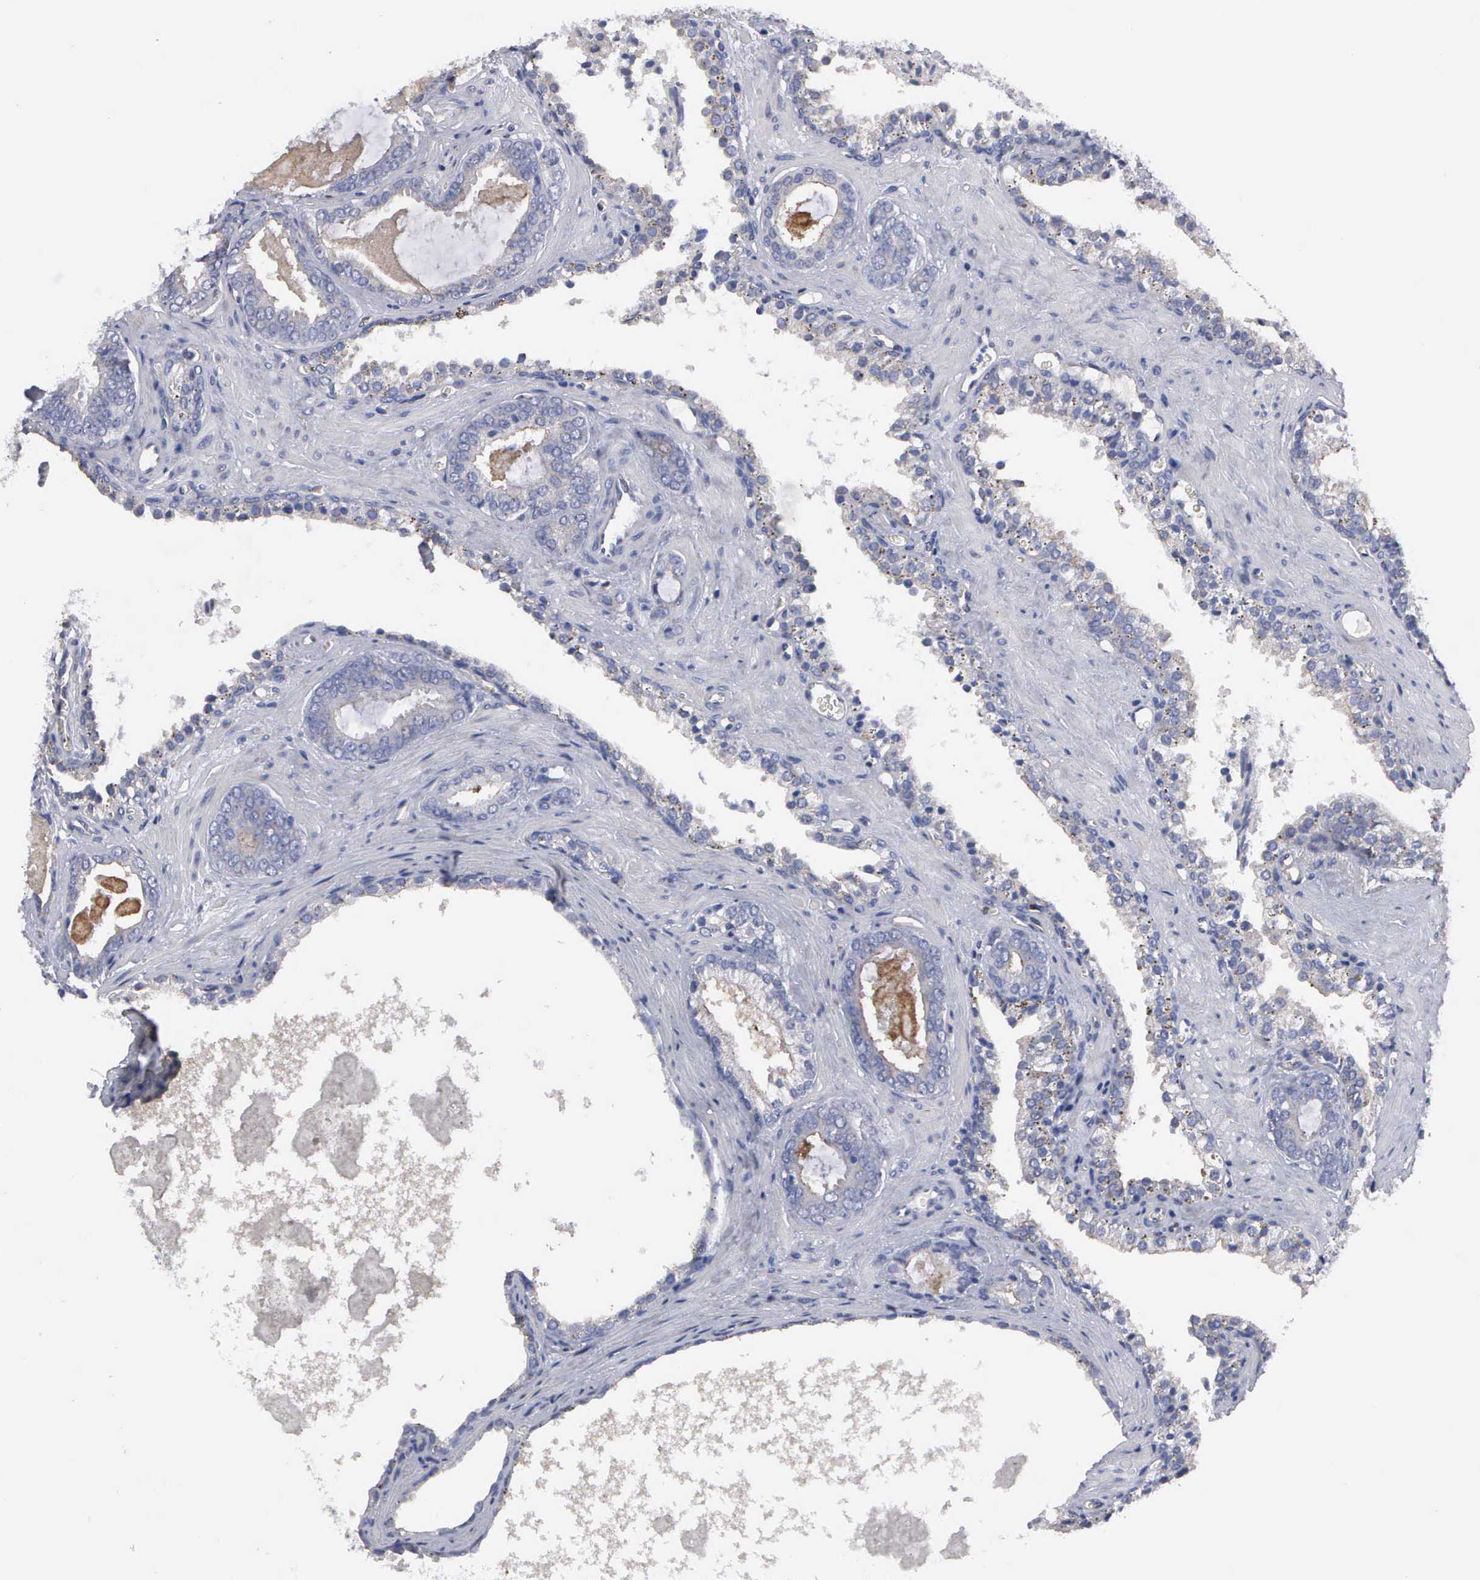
{"staining": {"intensity": "weak", "quantity": "<25%", "location": "cytoplasmic/membranous"}, "tissue": "prostate cancer", "cell_type": "Tumor cells", "image_type": "cancer", "snomed": [{"axis": "morphology", "description": "Adenocarcinoma, Medium grade"}, {"axis": "topography", "description": "Prostate"}], "caption": "Immunohistochemical staining of human adenocarcinoma (medium-grade) (prostate) demonstrates no significant positivity in tumor cells.", "gene": "RDX", "patient": {"sex": "male", "age": 64}}